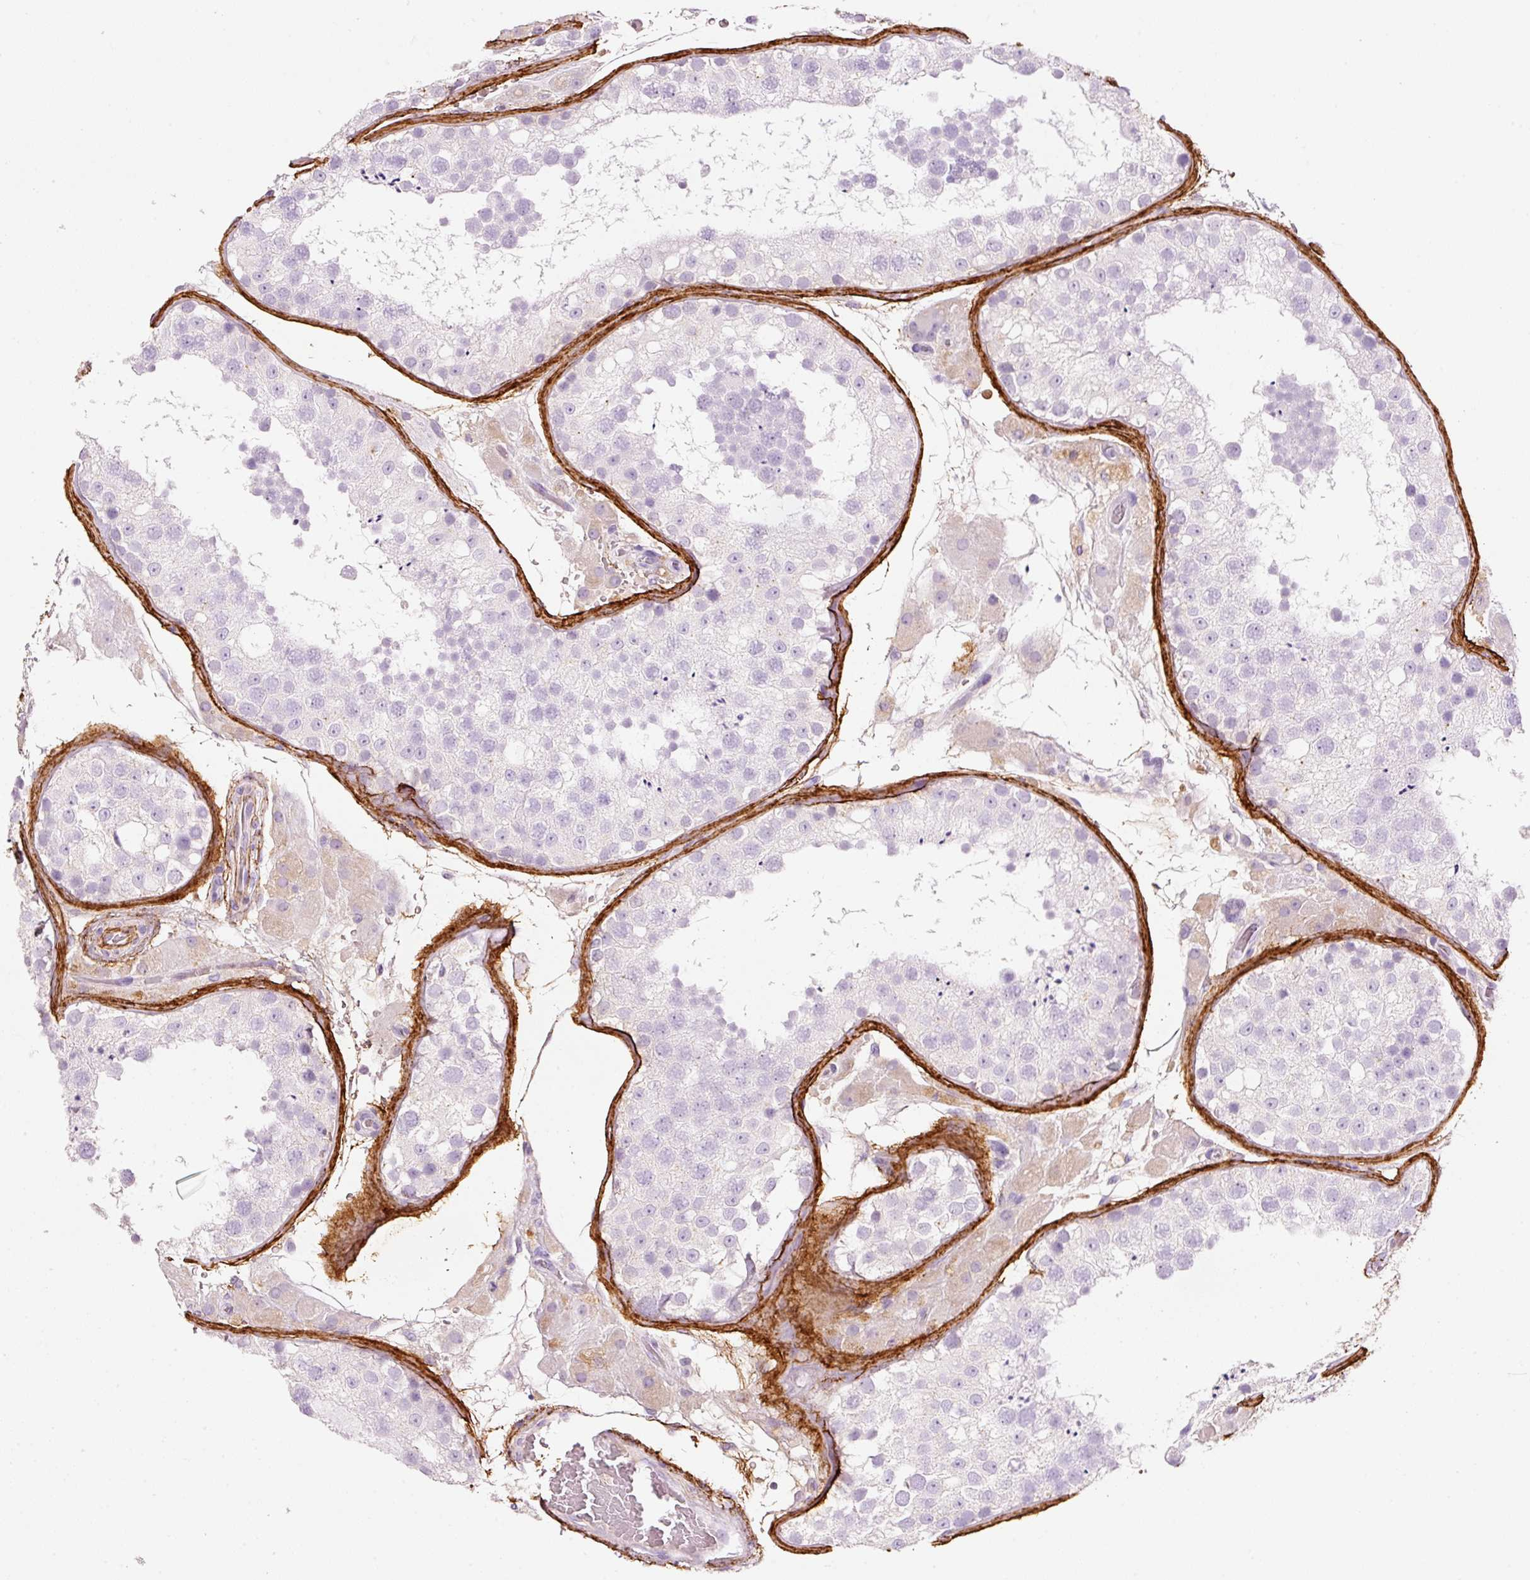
{"staining": {"intensity": "negative", "quantity": "none", "location": "none"}, "tissue": "testis", "cell_type": "Cells in seminiferous ducts", "image_type": "normal", "snomed": [{"axis": "morphology", "description": "Normal tissue, NOS"}, {"axis": "topography", "description": "Testis"}], "caption": "Immunohistochemistry (IHC) image of unremarkable human testis stained for a protein (brown), which shows no expression in cells in seminiferous ducts. Nuclei are stained in blue.", "gene": "MFAP4", "patient": {"sex": "male", "age": 26}}